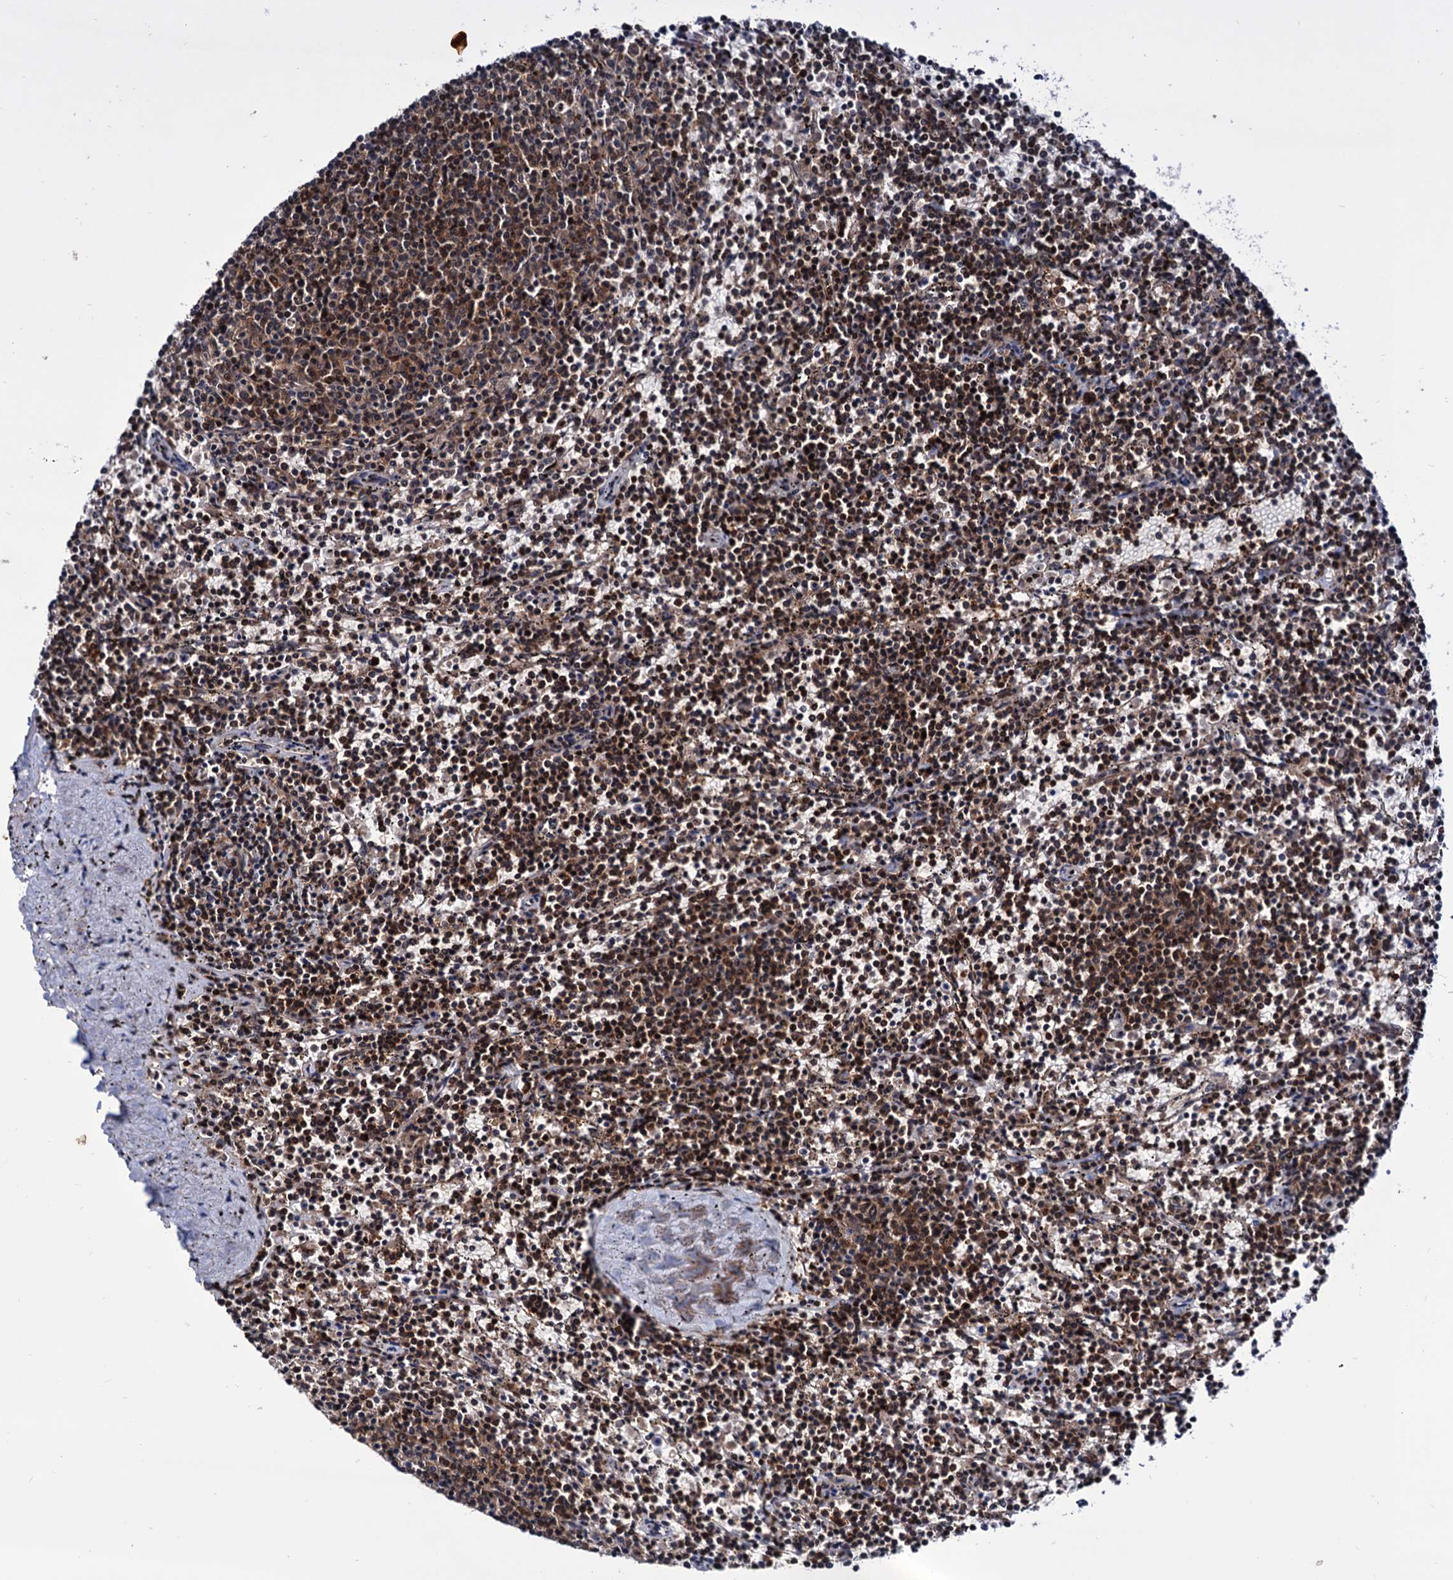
{"staining": {"intensity": "moderate", "quantity": ">75%", "location": "cytoplasmic/membranous,nuclear"}, "tissue": "lymphoma", "cell_type": "Tumor cells", "image_type": "cancer", "snomed": [{"axis": "morphology", "description": "Malignant lymphoma, non-Hodgkin's type, Low grade"}, {"axis": "topography", "description": "Spleen"}], "caption": "Low-grade malignant lymphoma, non-Hodgkin's type stained with a brown dye demonstrates moderate cytoplasmic/membranous and nuclear positive positivity in about >75% of tumor cells.", "gene": "RNASEH2B", "patient": {"sex": "female", "age": 50}}